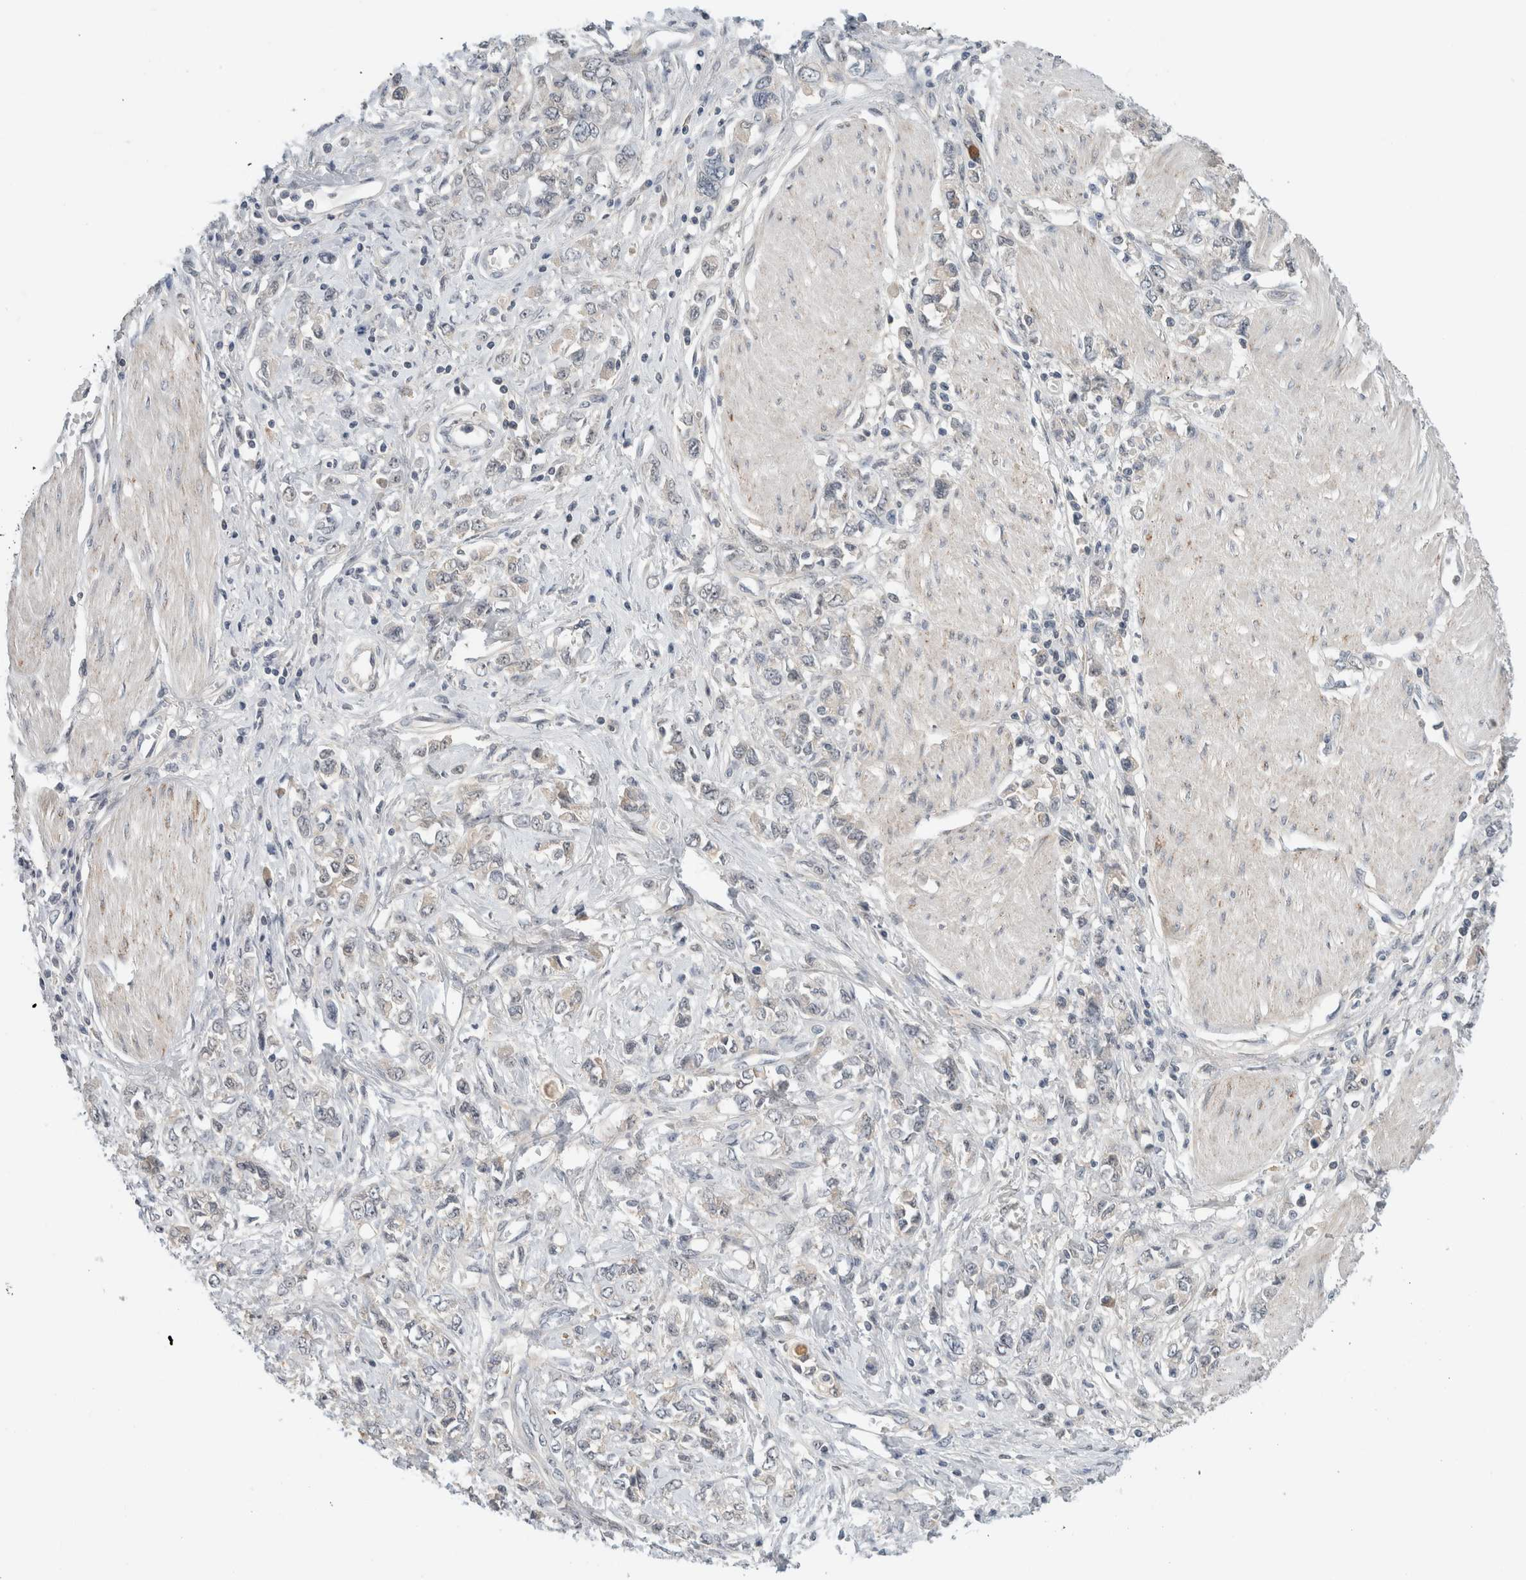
{"staining": {"intensity": "negative", "quantity": "none", "location": "none"}, "tissue": "stomach cancer", "cell_type": "Tumor cells", "image_type": "cancer", "snomed": [{"axis": "morphology", "description": "Adenocarcinoma, NOS"}, {"axis": "topography", "description": "Stomach"}], "caption": "Photomicrograph shows no significant protein expression in tumor cells of adenocarcinoma (stomach).", "gene": "HCN3", "patient": {"sex": "female", "age": 76}}